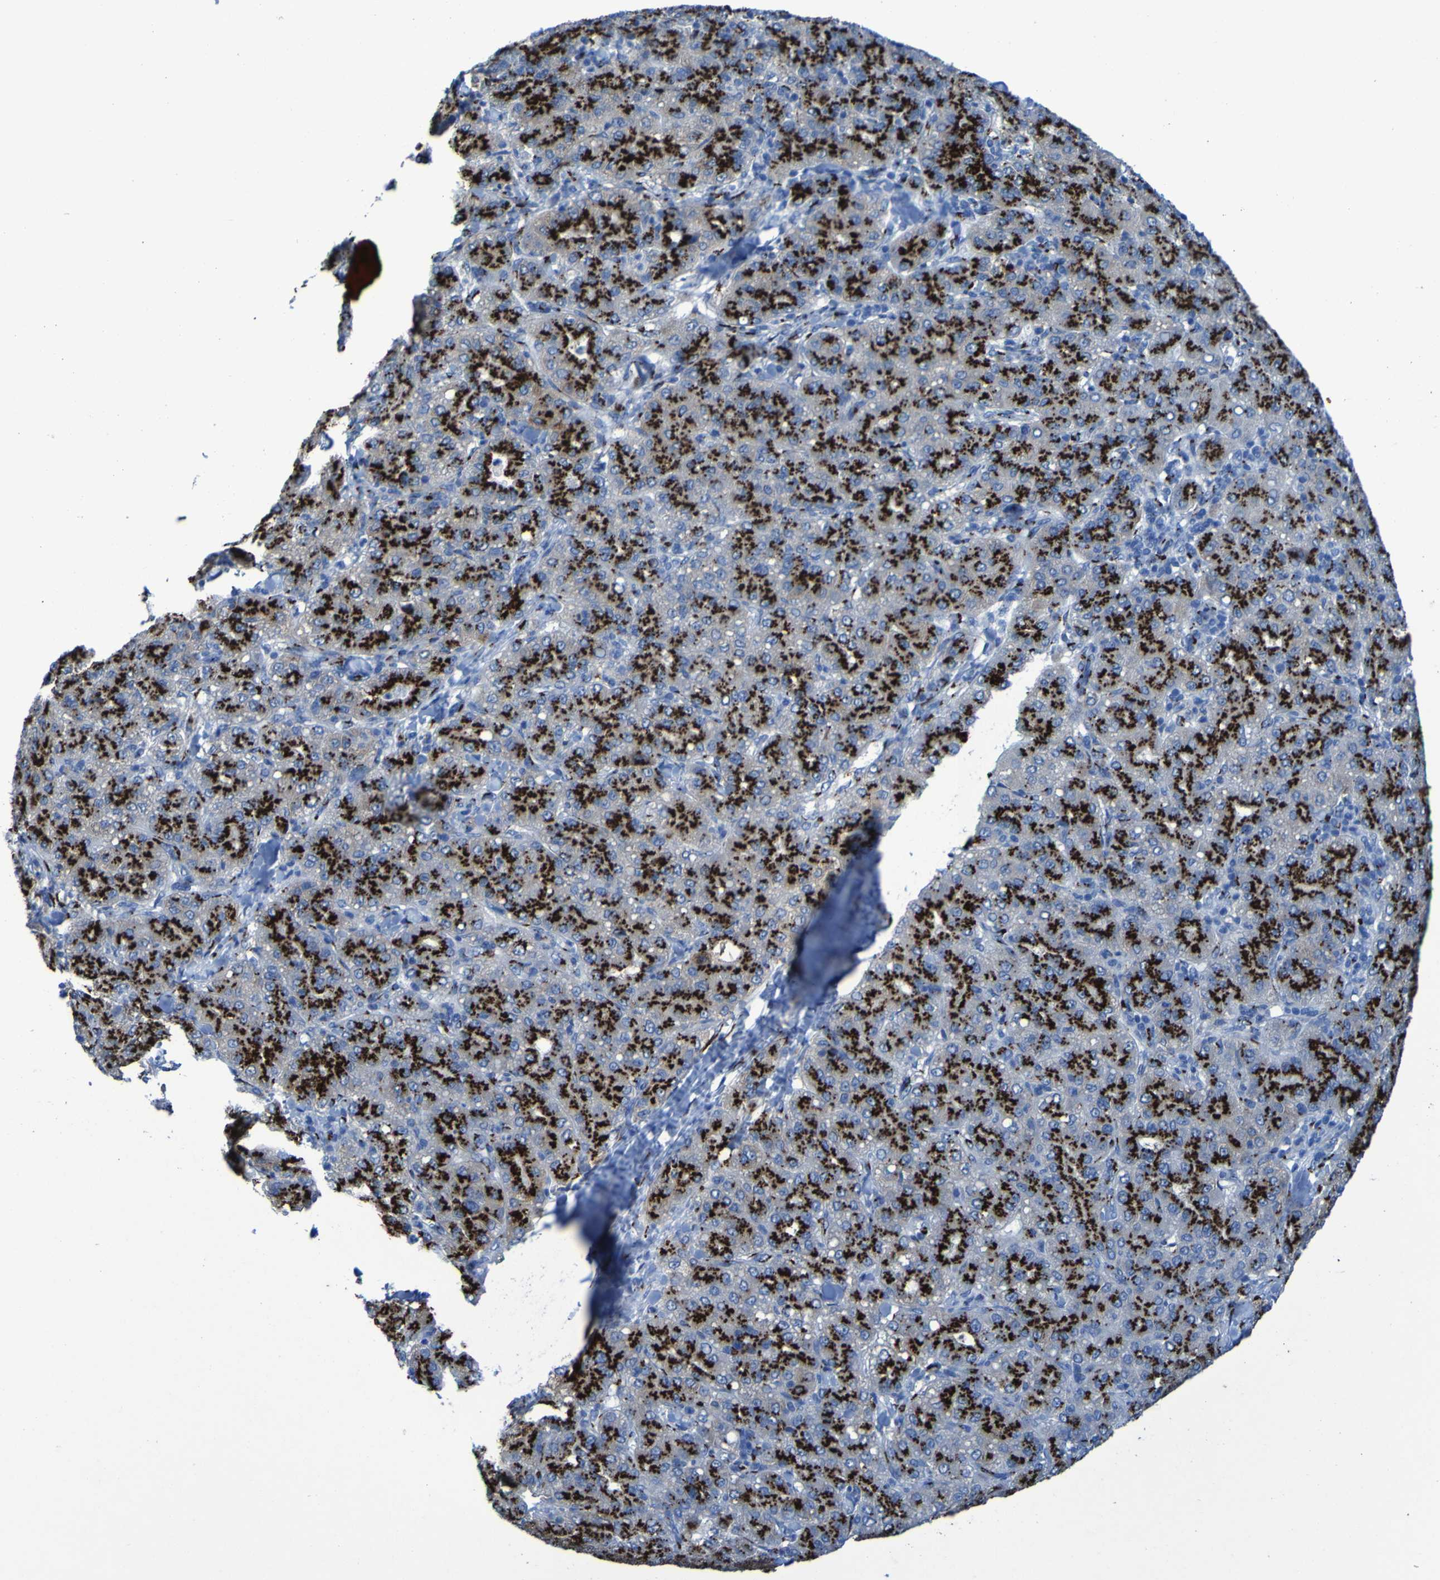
{"staining": {"intensity": "strong", "quantity": ">75%", "location": "cytoplasmic/membranous"}, "tissue": "liver cancer", "cell_type": "Tumor cells", "image_type": "cancer", "snomed": [{"axis": "morphology", "description": "Carcinoma, Hepatocellular, NOS"}, {"axis": "topography", "description": "Liver"}], "caption": "Strong cytoplasmic/membranous protein staining is identified in approximately >75% of tumor cells in liver hepatocellular carcinoma.", "gene": "GOLM1", "patient": {"sex": "male", "age": 65}}